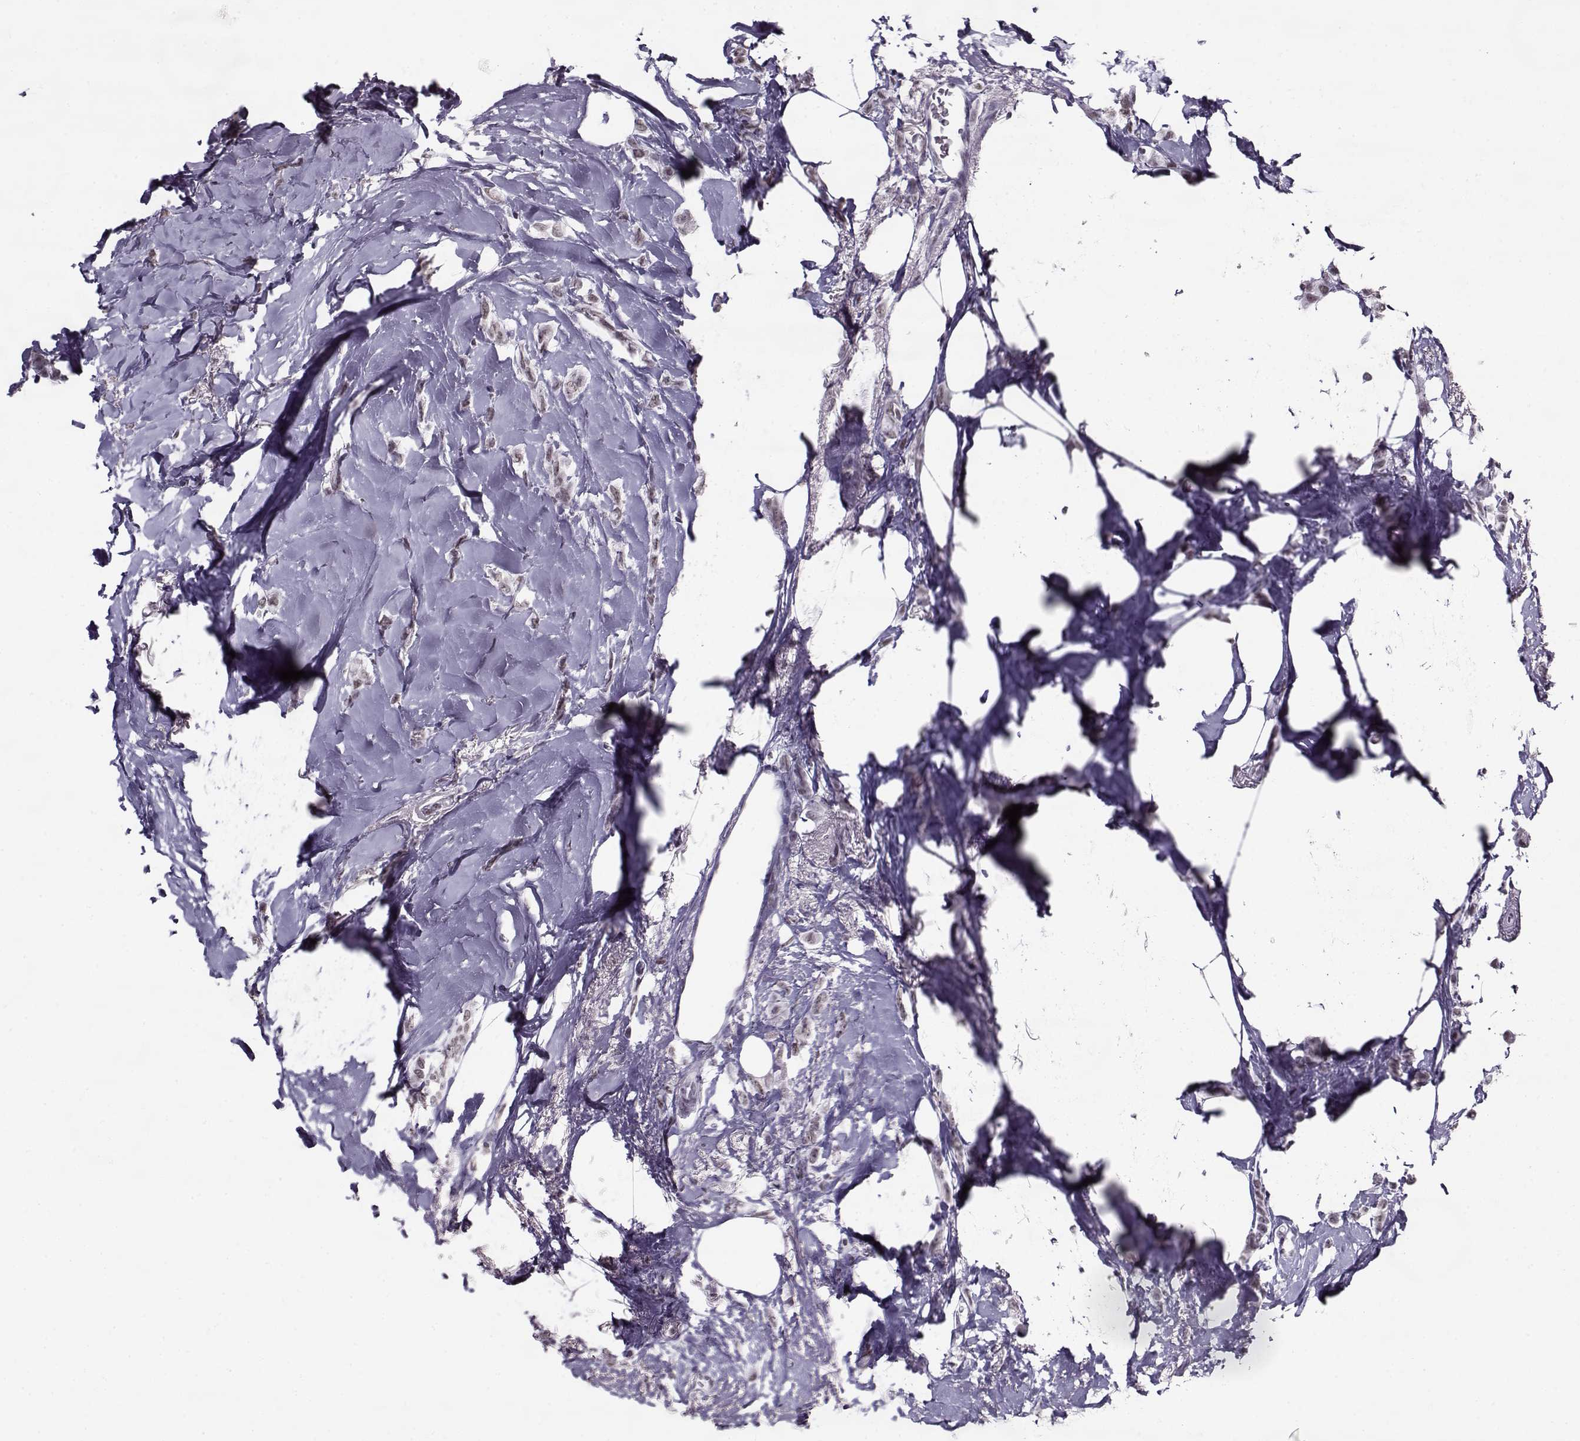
{"staining": {"intensity": "weak", "quantity": "<25%", "location": "nuclear"}, "tissue": "breast cancer", "cell_type": "Tumor cells", "image_type": "cancer", "snomed": [{"axis": "morphology", "description": "Lobular carcinoma"}, {"axis": "topography", "description": "Breast"}], "caption": "IHC photomicrograph of neoplastic tissue: human breast cancer (lobular carcinoma) stained with DAB (3,3'-diaminobenzidine) reveals no significant protein expression in tumor cells.", "gene": "PRMT8", "patient": {"sex": "female", "age": 66}}